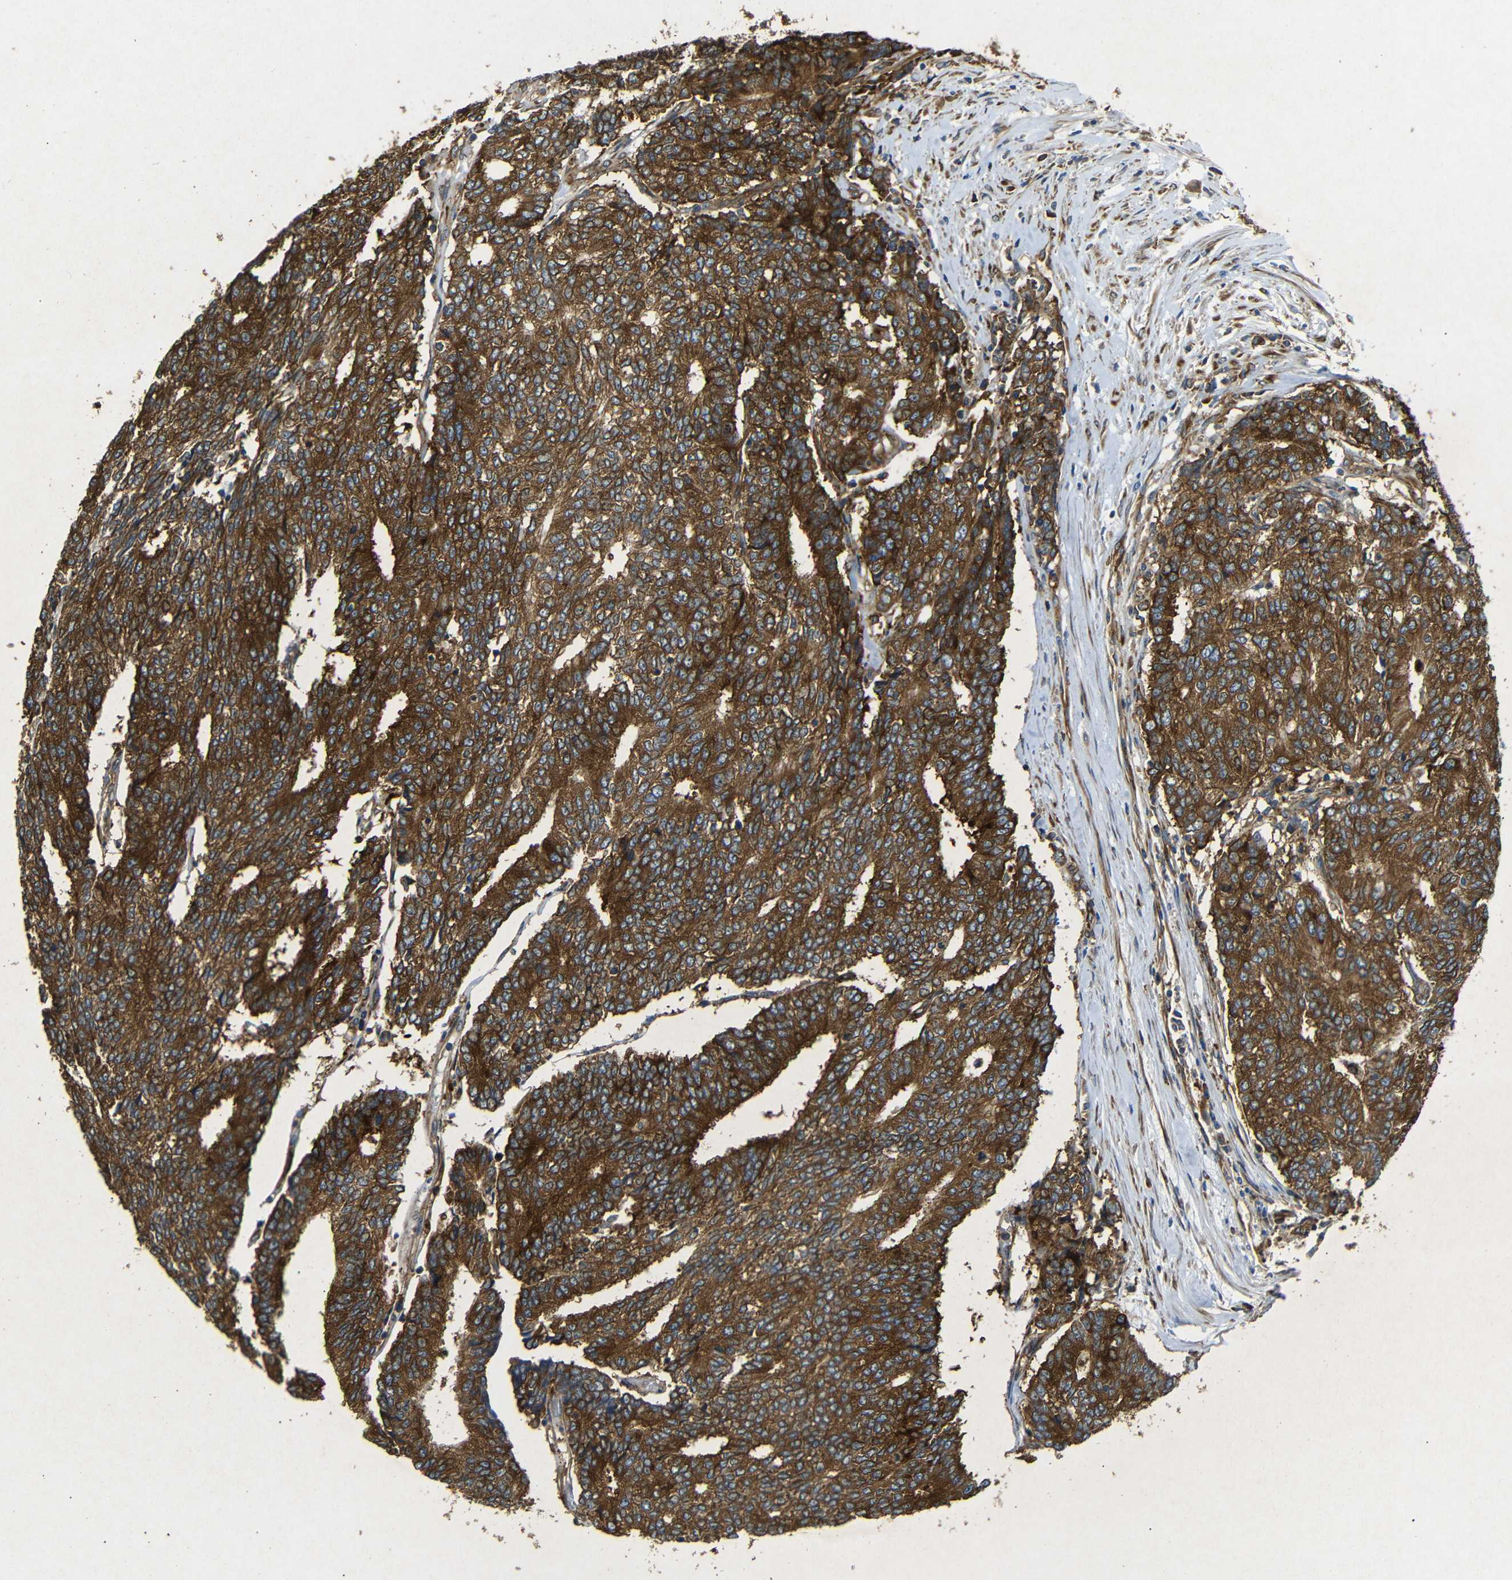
{"staining": {"intensity": "strong", "quantity": ">75%", "location": "cytoplasmic/membranous"}, "tissue": "prostate cancer", "cell_type": "Tumor cells", "image_type": "cancer", "snomed": [{"axis": "morphology", "description": "Normal tissue, NOS"}, {"axis": "morphology", "description": "Adenocarcinoma, High grade"}, {"axis": "topography", "description": "Prostate"}, {"axis": "topography", "description": "Seminal veicle"}], "caption": "An immunohistochemistry (IHC) histopathology image of neoplastic tissue is shown. Protein staining in brown highlights strong cytoplasmic/membranous positivity in prostate cancer within tumor cells.", "gene": "BTF3", "patient": {"sex": "male", "age": 55}}